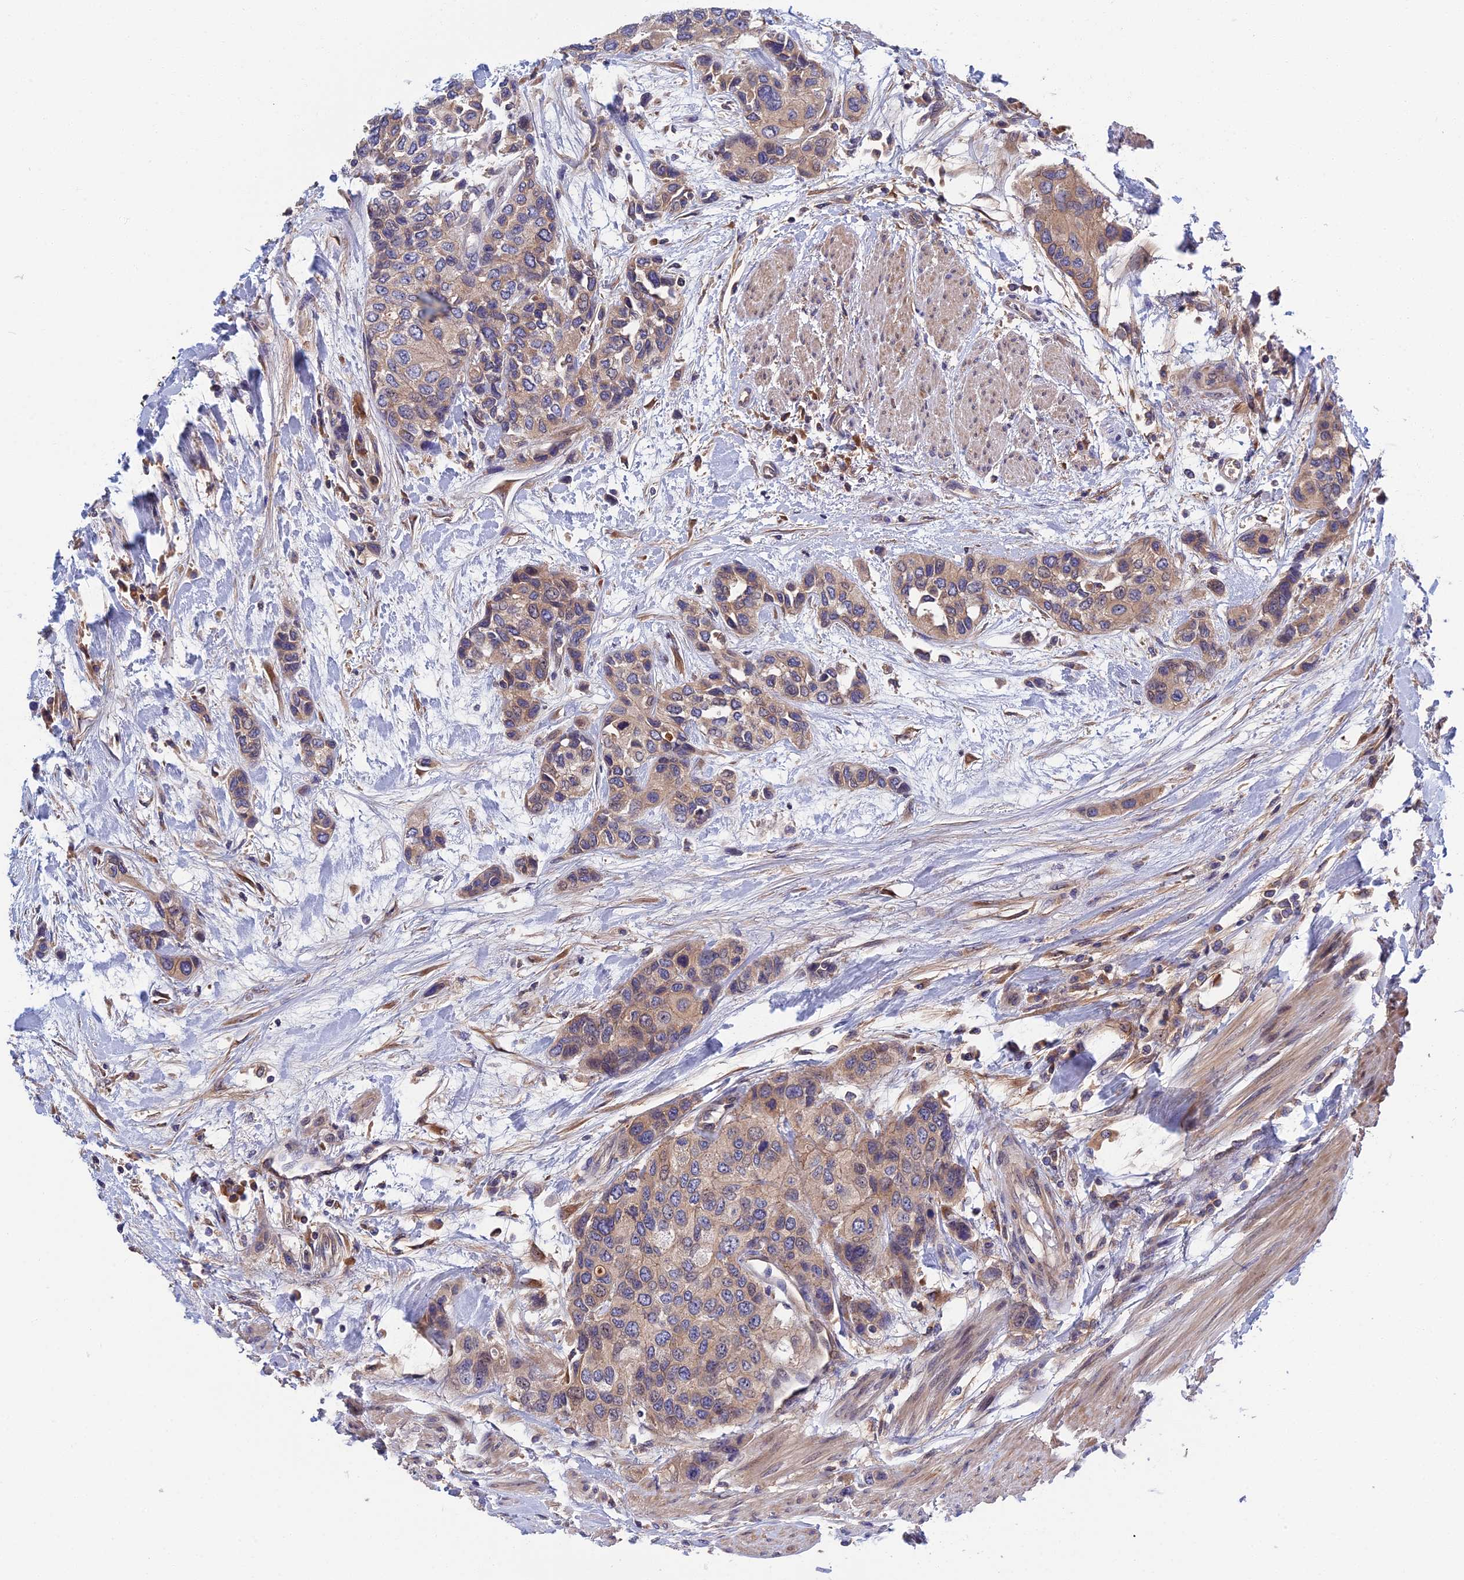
{"staining": {"intensity": "weak", "quantity": ">75%", "location": "cytoplasmic/membranous"}, "tissue": "urothelial cancer", "cell_type": "Tumor cells", "image_type": "cancer", "snomed": [{"axis": "morphology", "description": "Normal tissue, NOS"}, {"axis": "morphology", "description": "Urothelial carcinoma, High grade"}, {"axis": "topography", "description": "Vascular tissue"}, {"axis": "topography", "description": "Urinary bladder"}], "caption": "Immunohistochemical staining of high-grade urothelial carcinoma displays low levels of weak cytoplasmic/membranous positivity in about >75% of tumor cells.", "gene": "CRACD", "patient": {"sex": "female", "age": 56}}